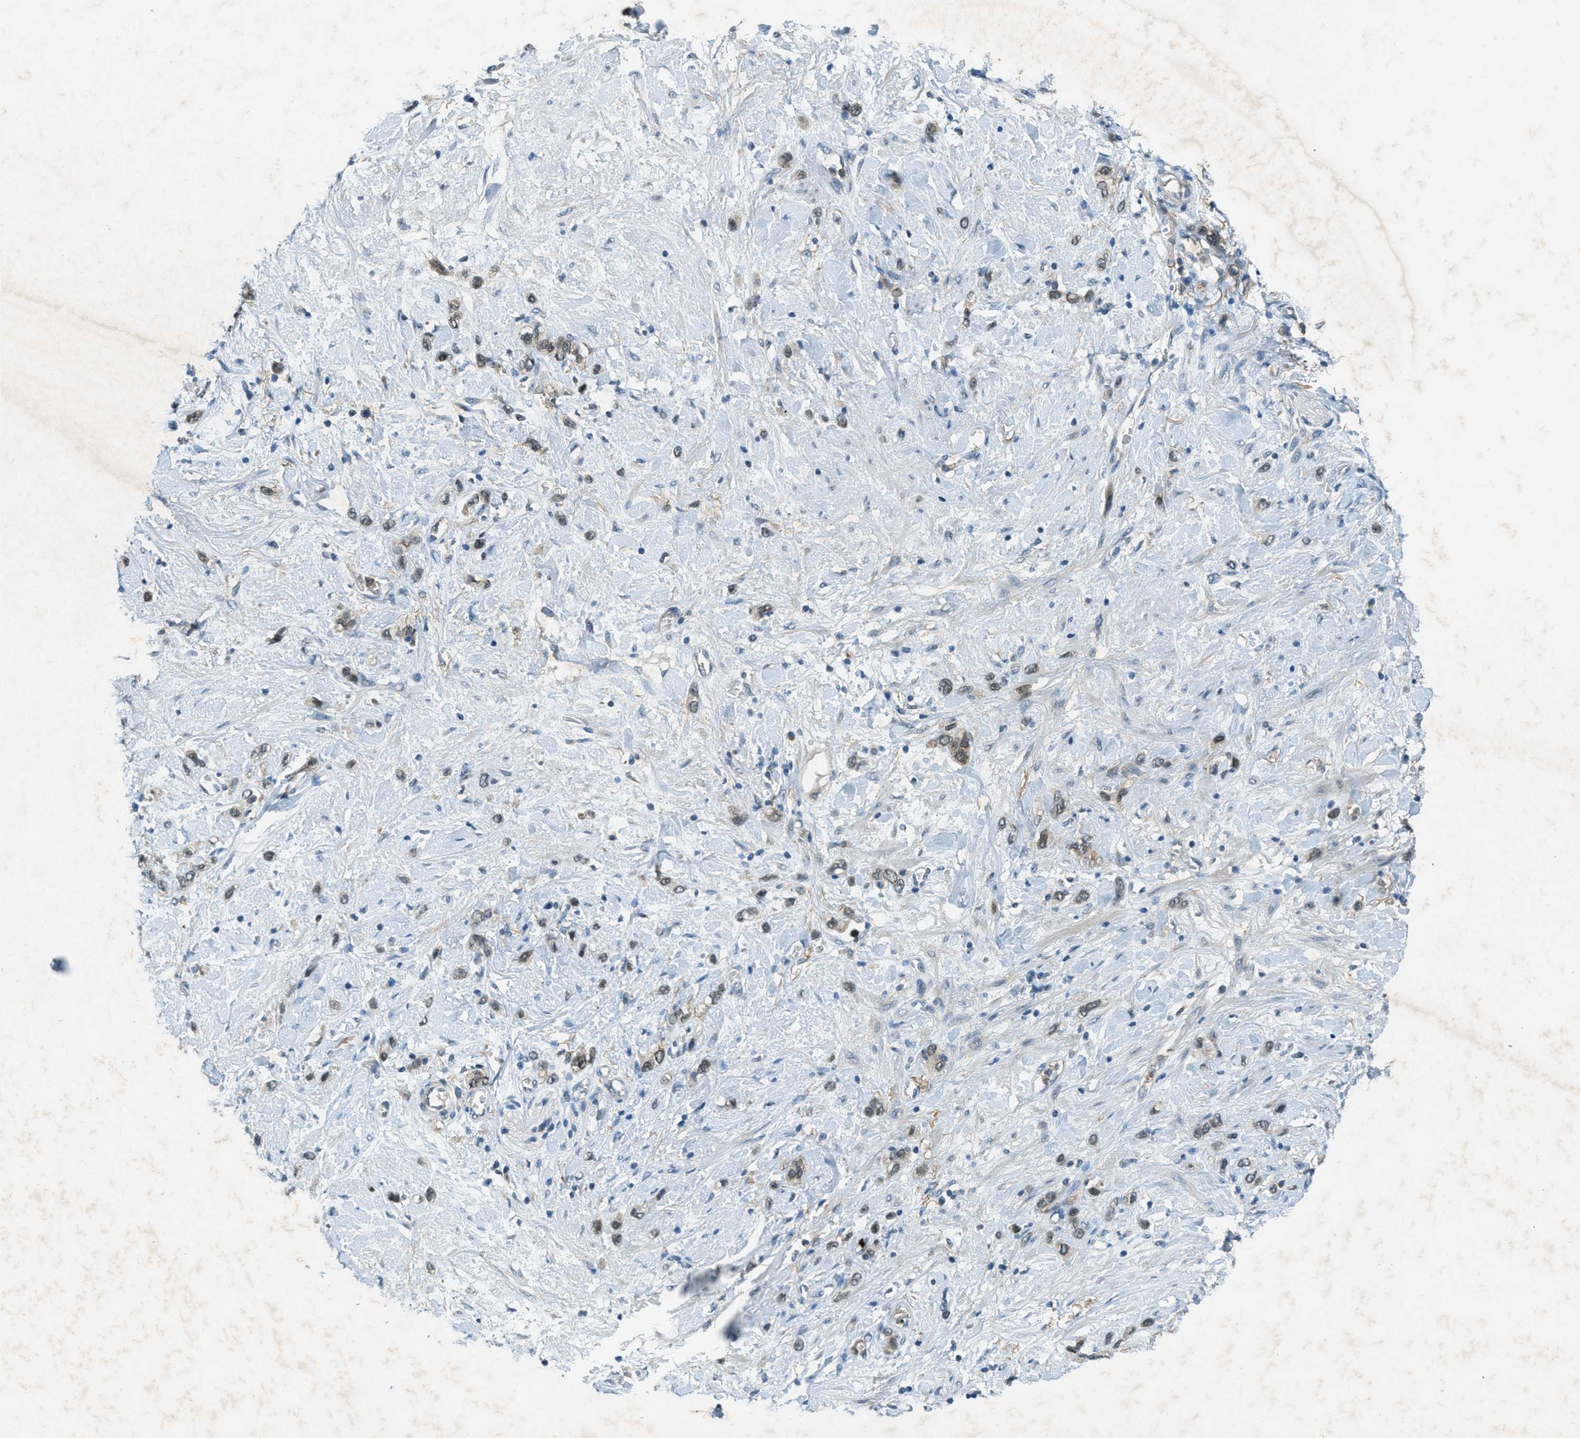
{"staining": {"intensity": "weak", "quantity": "25%-75%", "location": "cytoplasmic/membranous"}, "tissue": "stomach cancer", "cell_type": "Tumor cells", "image_type": "cancer", "snomed": [{"axis": "morphology", "description": "Adenocarcinoma, NOS"}, {"axis": "morphology", "description": "Adenocarcinoma, High grade"}, {"axis": "topography", "description": "Stomach, upper"}, {"axis": "topography", "description": "Stomach, lower"}], "caption": "Protein expression analysis of stomach cancer shows weak cytoplasmic/membranous staining in about 25%-75% of tumor cells.", "gene": "TCF20", "patient": {"sex": "female", "age": 65}}